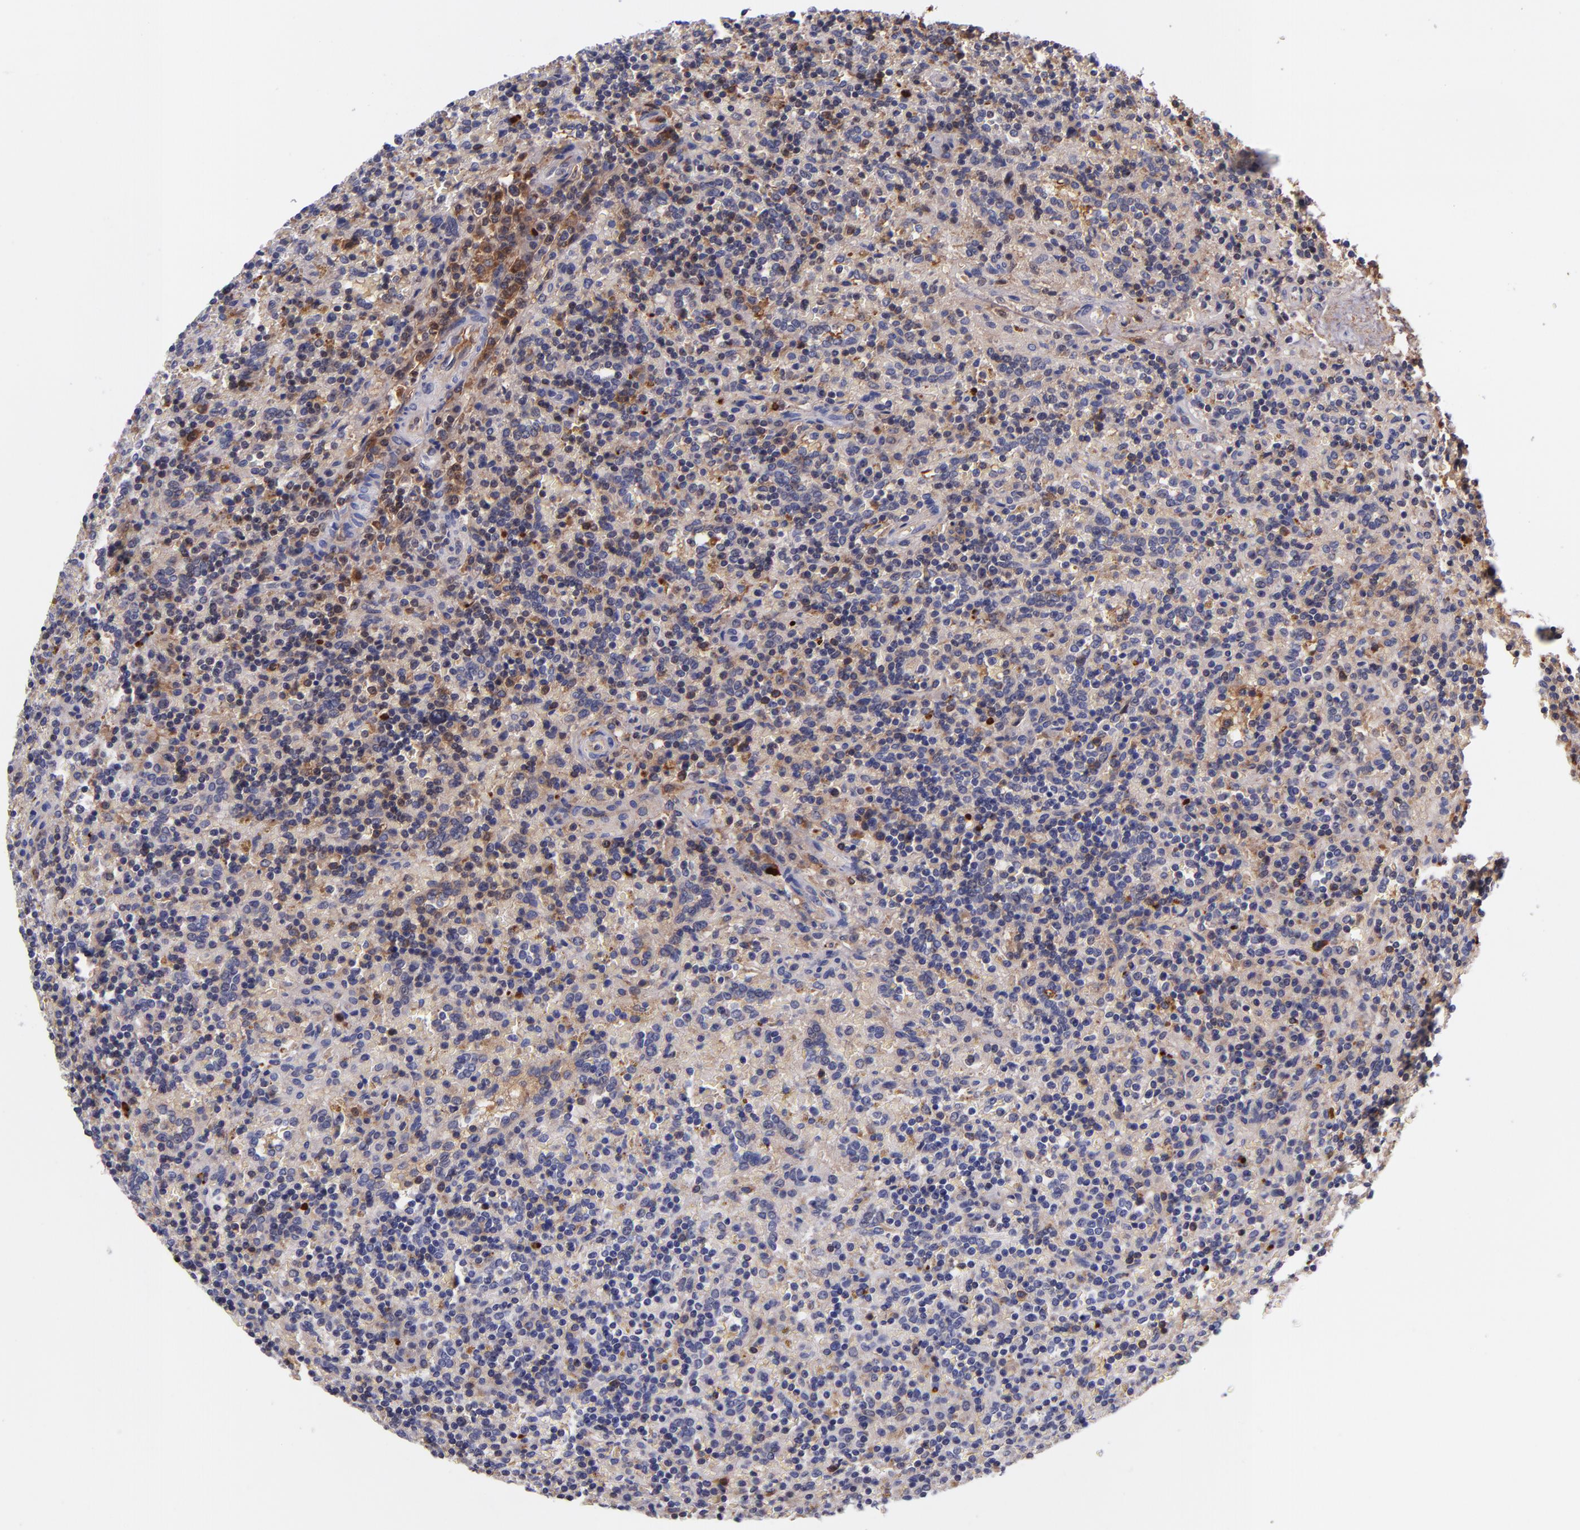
{"staining": {"intensity": "negative", "quantity": "none", "location": "none"}, "tissue": "lymphoma", "cell_type": "Tumor cells", "image_type": "cancer", "snomed": [{"axis": "morphology", "description": "Malignant lymphoma, non-Hodgkin's type, Low grade"}, {"axis": "topography", "description": "Spleen"}], "caption": "Photomicrograph shows no protein positivity in tumor cells of low-grade malignant lymphoma, non-Hodgkin's type tissue.", "gene": "IVL", "patient": {"sex": "male", "age": 67}}